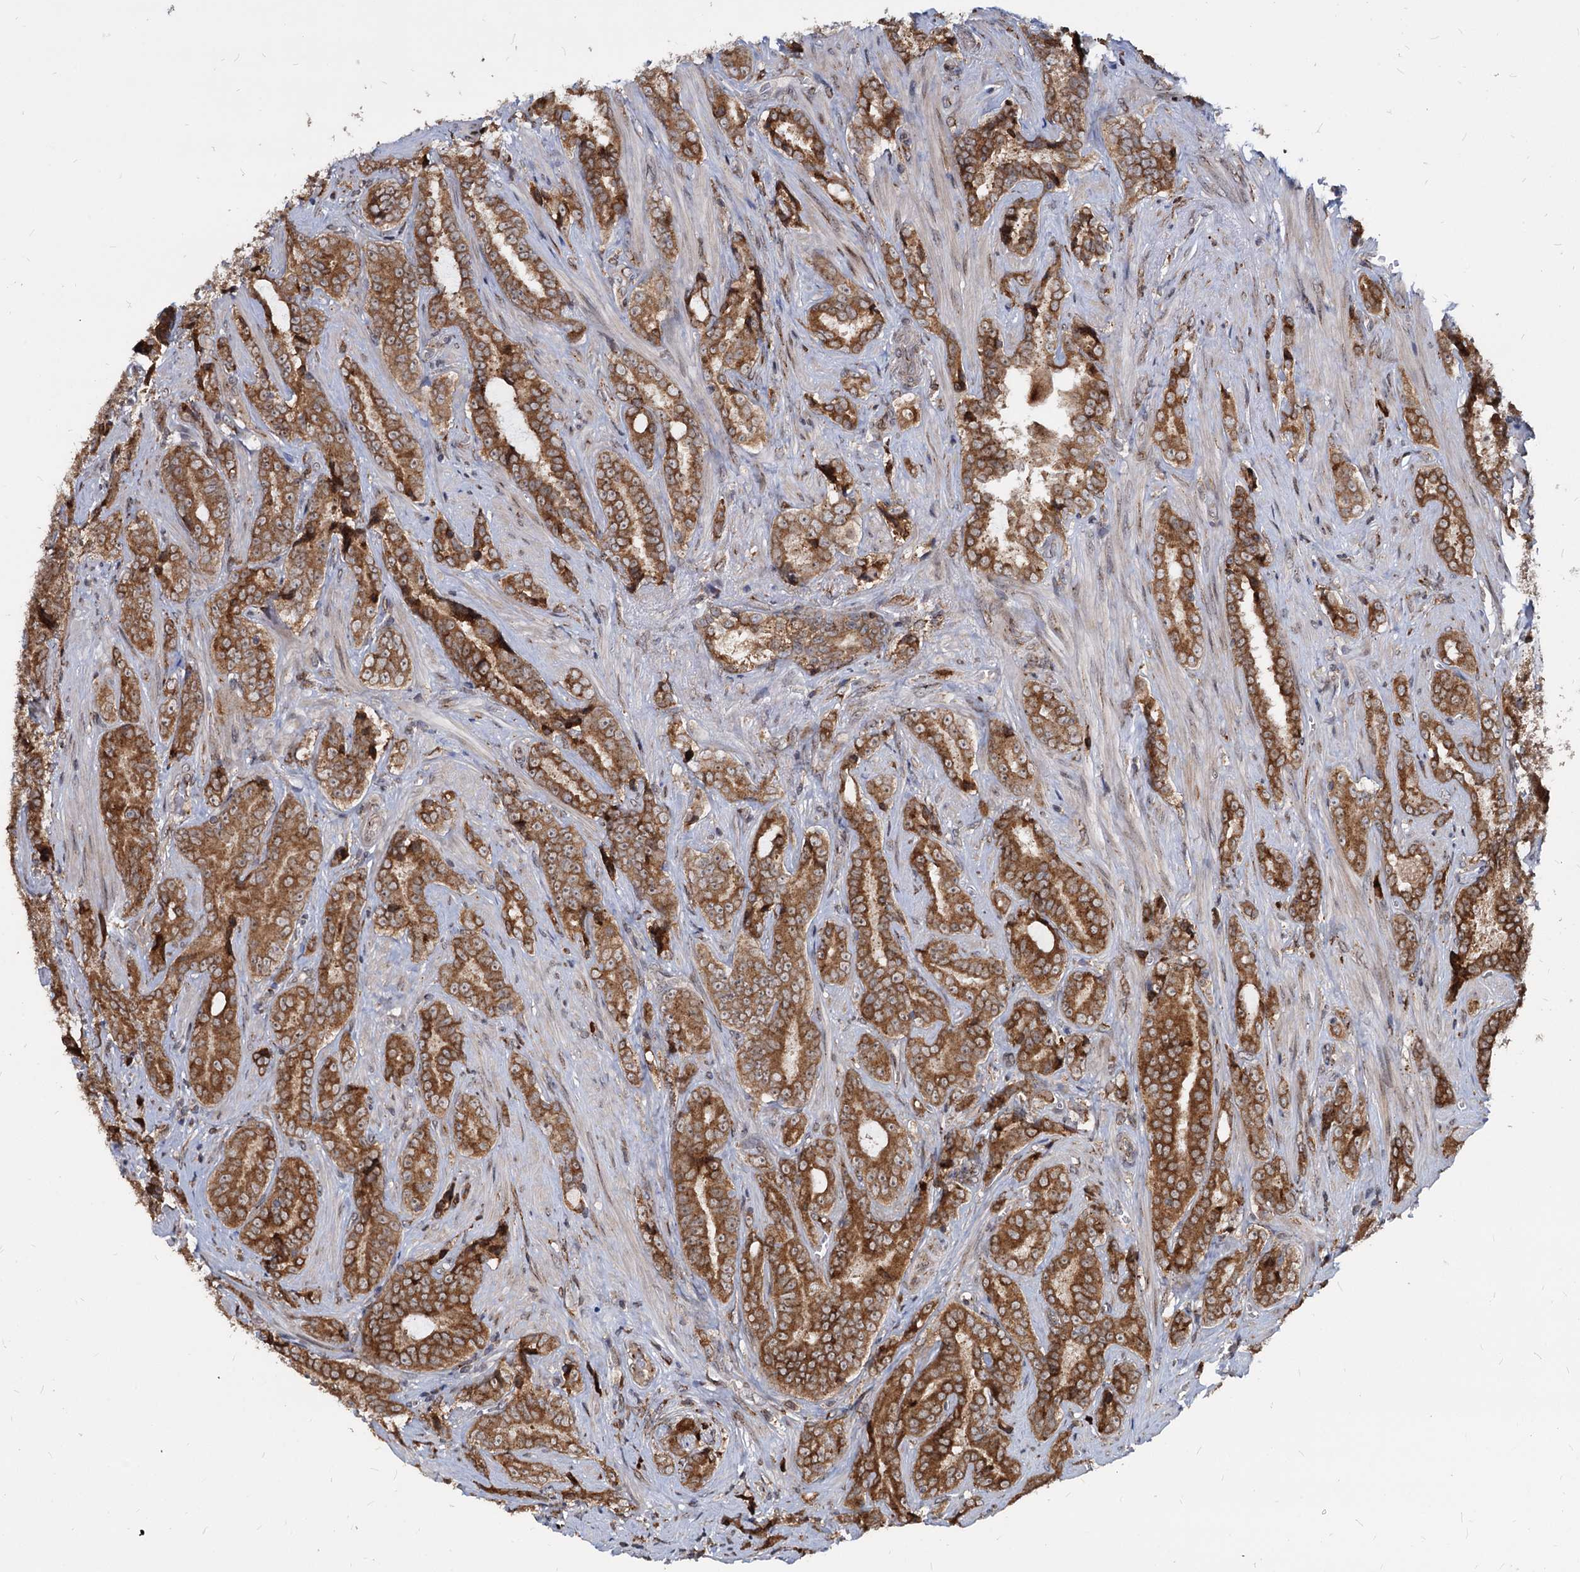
{"staining": {"intensity": "moderate", "quantity": ">75%", "location": "cytoplasmic/membranous"}, "tissue": "prostate cancer", "cell_type": "Tumor cells", "image_type": "cancer", "snomed": [{"axis": "morphology", "description": "Adenocarcinoma, High grade"}, {"axis": "topography", "description": "Prostate and seminal vesicle, NOS"}], "caption": "Moderate cytoplasmic/membranous staining for a protein is identified in approximately >75% of tumor cells of prostate cancer using IHC.", "gene": "SAAL1", "patient": {"sex": "male", "age": 67}}